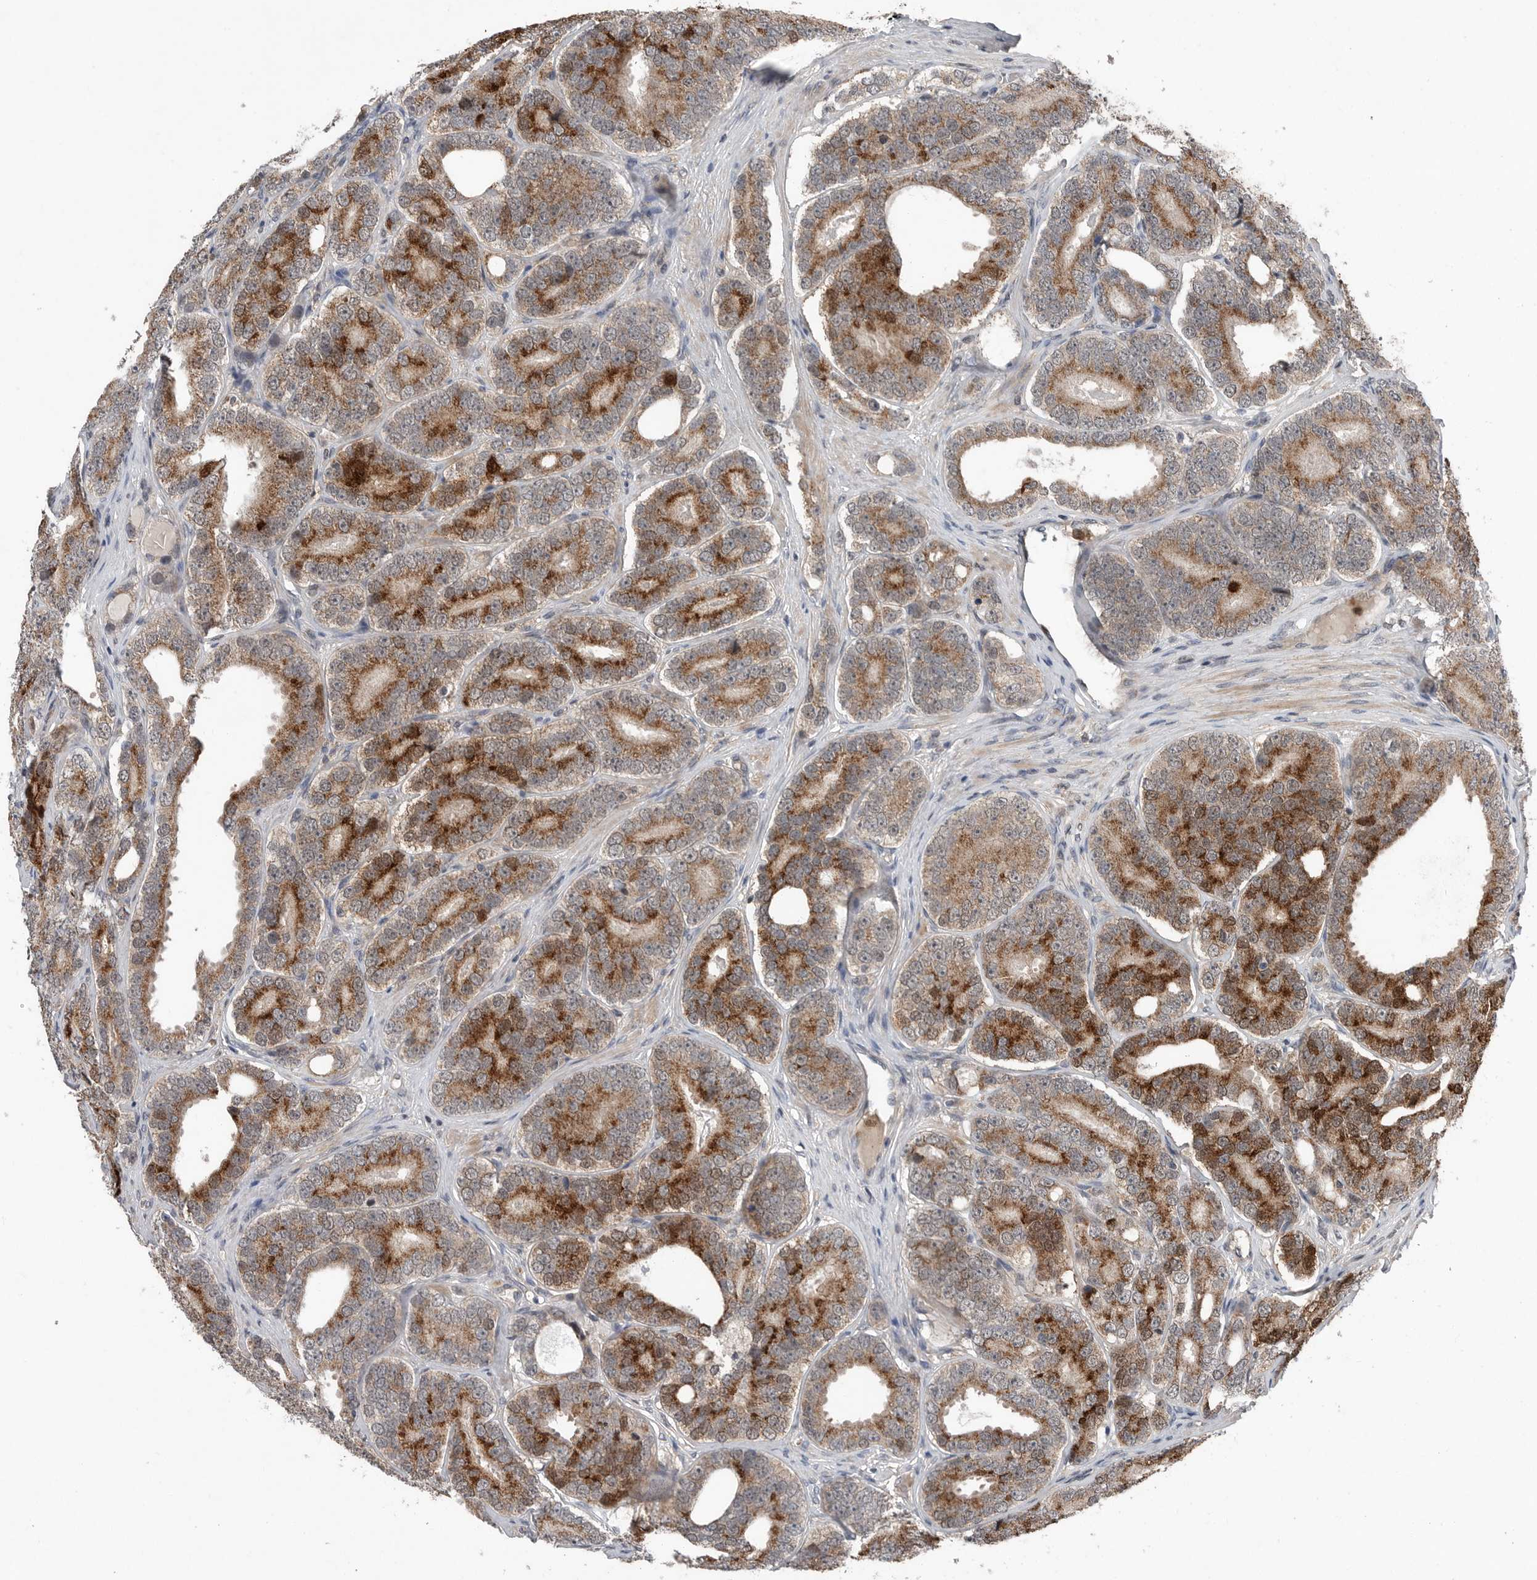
{"staining": {"intensity": "strong", "quantity": ">75%", "location": "cytoplasmic/membranous"}, "tissue": "prostate cancer", "cell_type": "Tumor cells", "image_type": "cancer", "snomed": [{"axis": "morphology", "description": "Adenocarcinoma, High grade"}, {"axis": "topography", "description": "Prostate"}], "caption": "Prostate cancer (adenocarcinoma (high-grade)) stained with immunohistochemistry (IHC) reveals strong cytoplasmic/membranous expression in about >75% of tumor cells. The protein of interest is stained brown, and the nuclei are stained in blue (DAB (3,3'-diaminobenzidine) IHC with brightfield microscopy, high magnification).", "gene": "SCP2", "patient": {"sex": "male", "age": 56}}